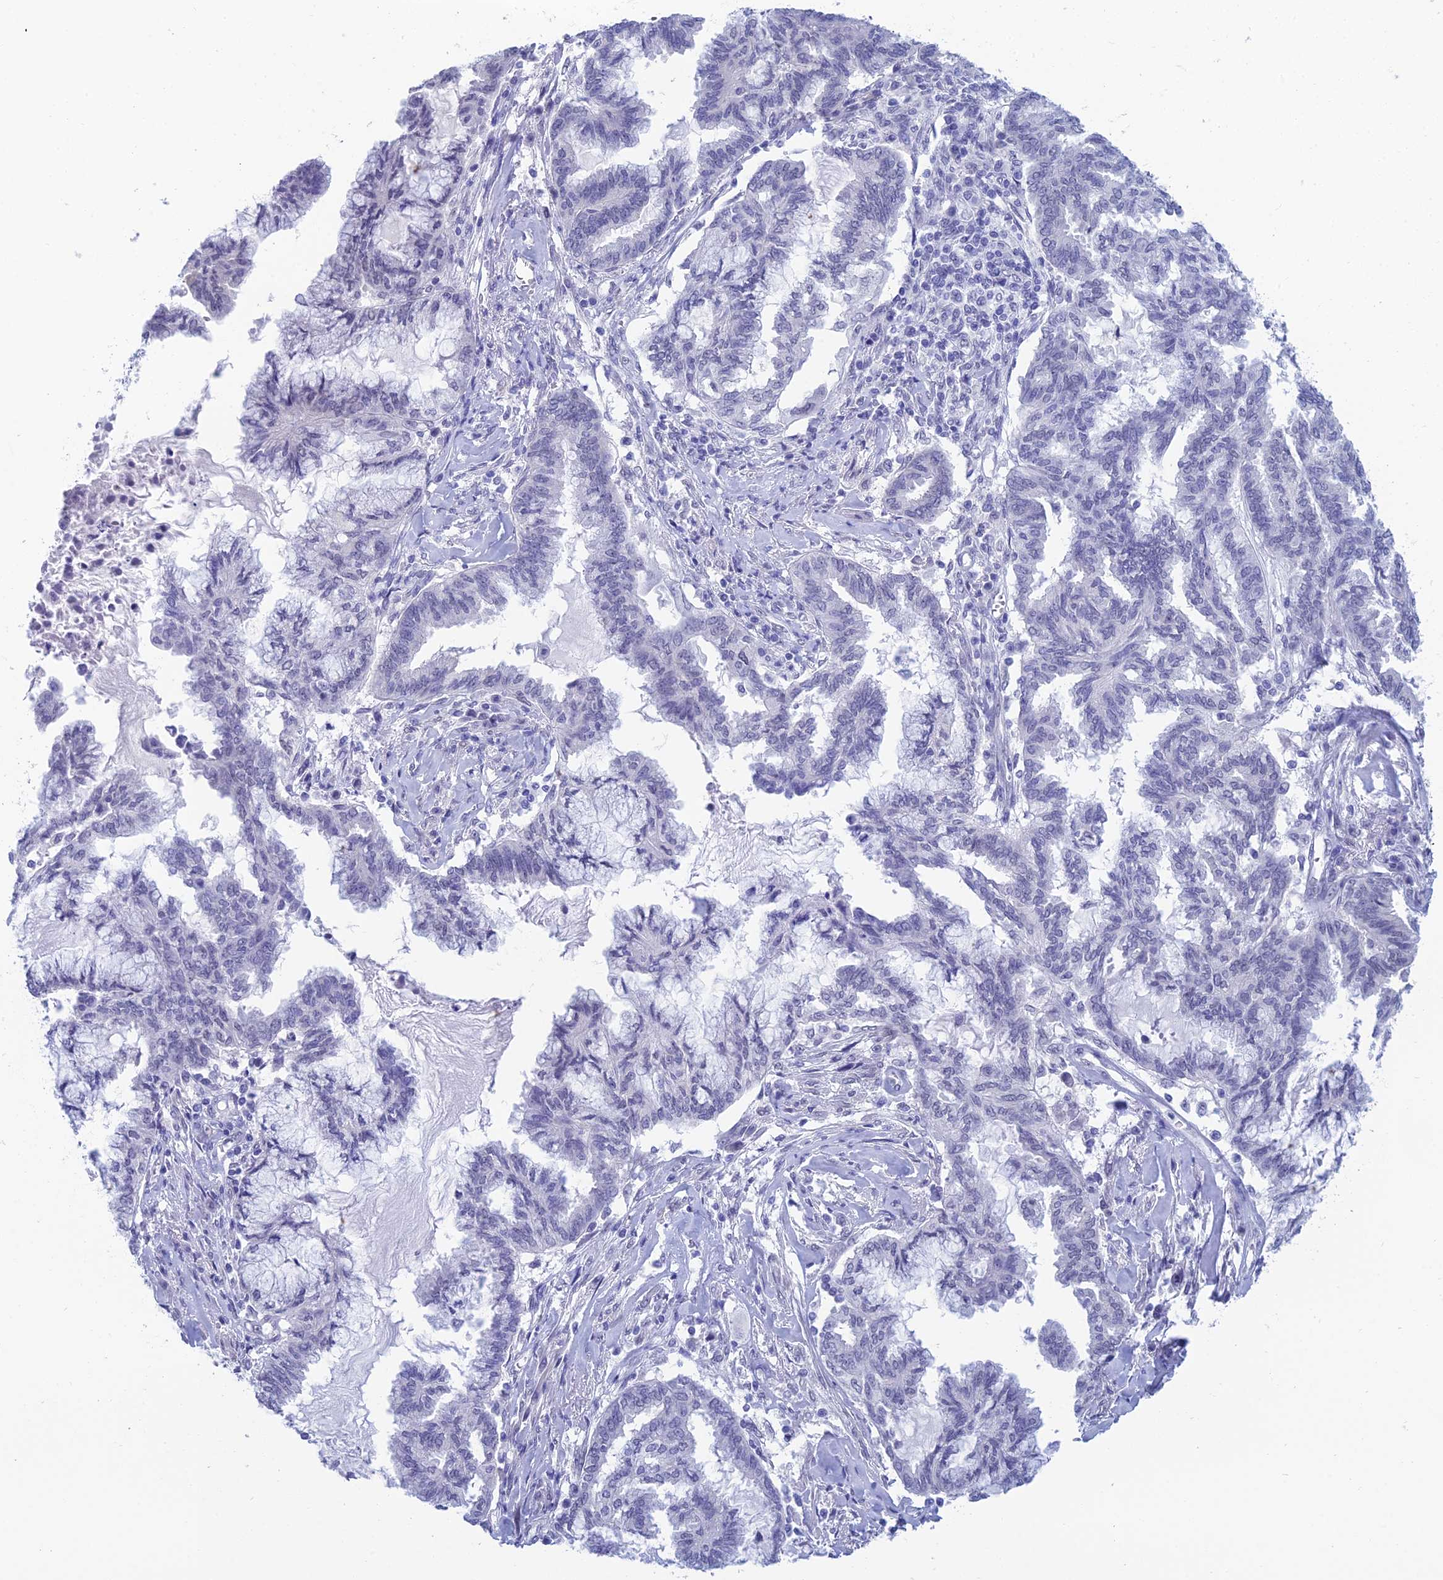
{"staining": {"intensity": "negative", "quantity": "none", "location": "none"}, "tissue": "endometrial cancer", "cell_type": "Tumor cells", "image_type": "cancer", "snomed": [{"axis": "morphology", "description": "Adenocarcinoma, NOS"}, {"axis": "topography", "description": "Endometrium"}], "caption": "This image is of endometrial adenocarcinoma stained with IHC to label a protein in brown with the nuclei are counter-stained blue. There is no staining in tumor cells.", "gene": "NABP2", "patient": {"sex": "female", "age": 86}}